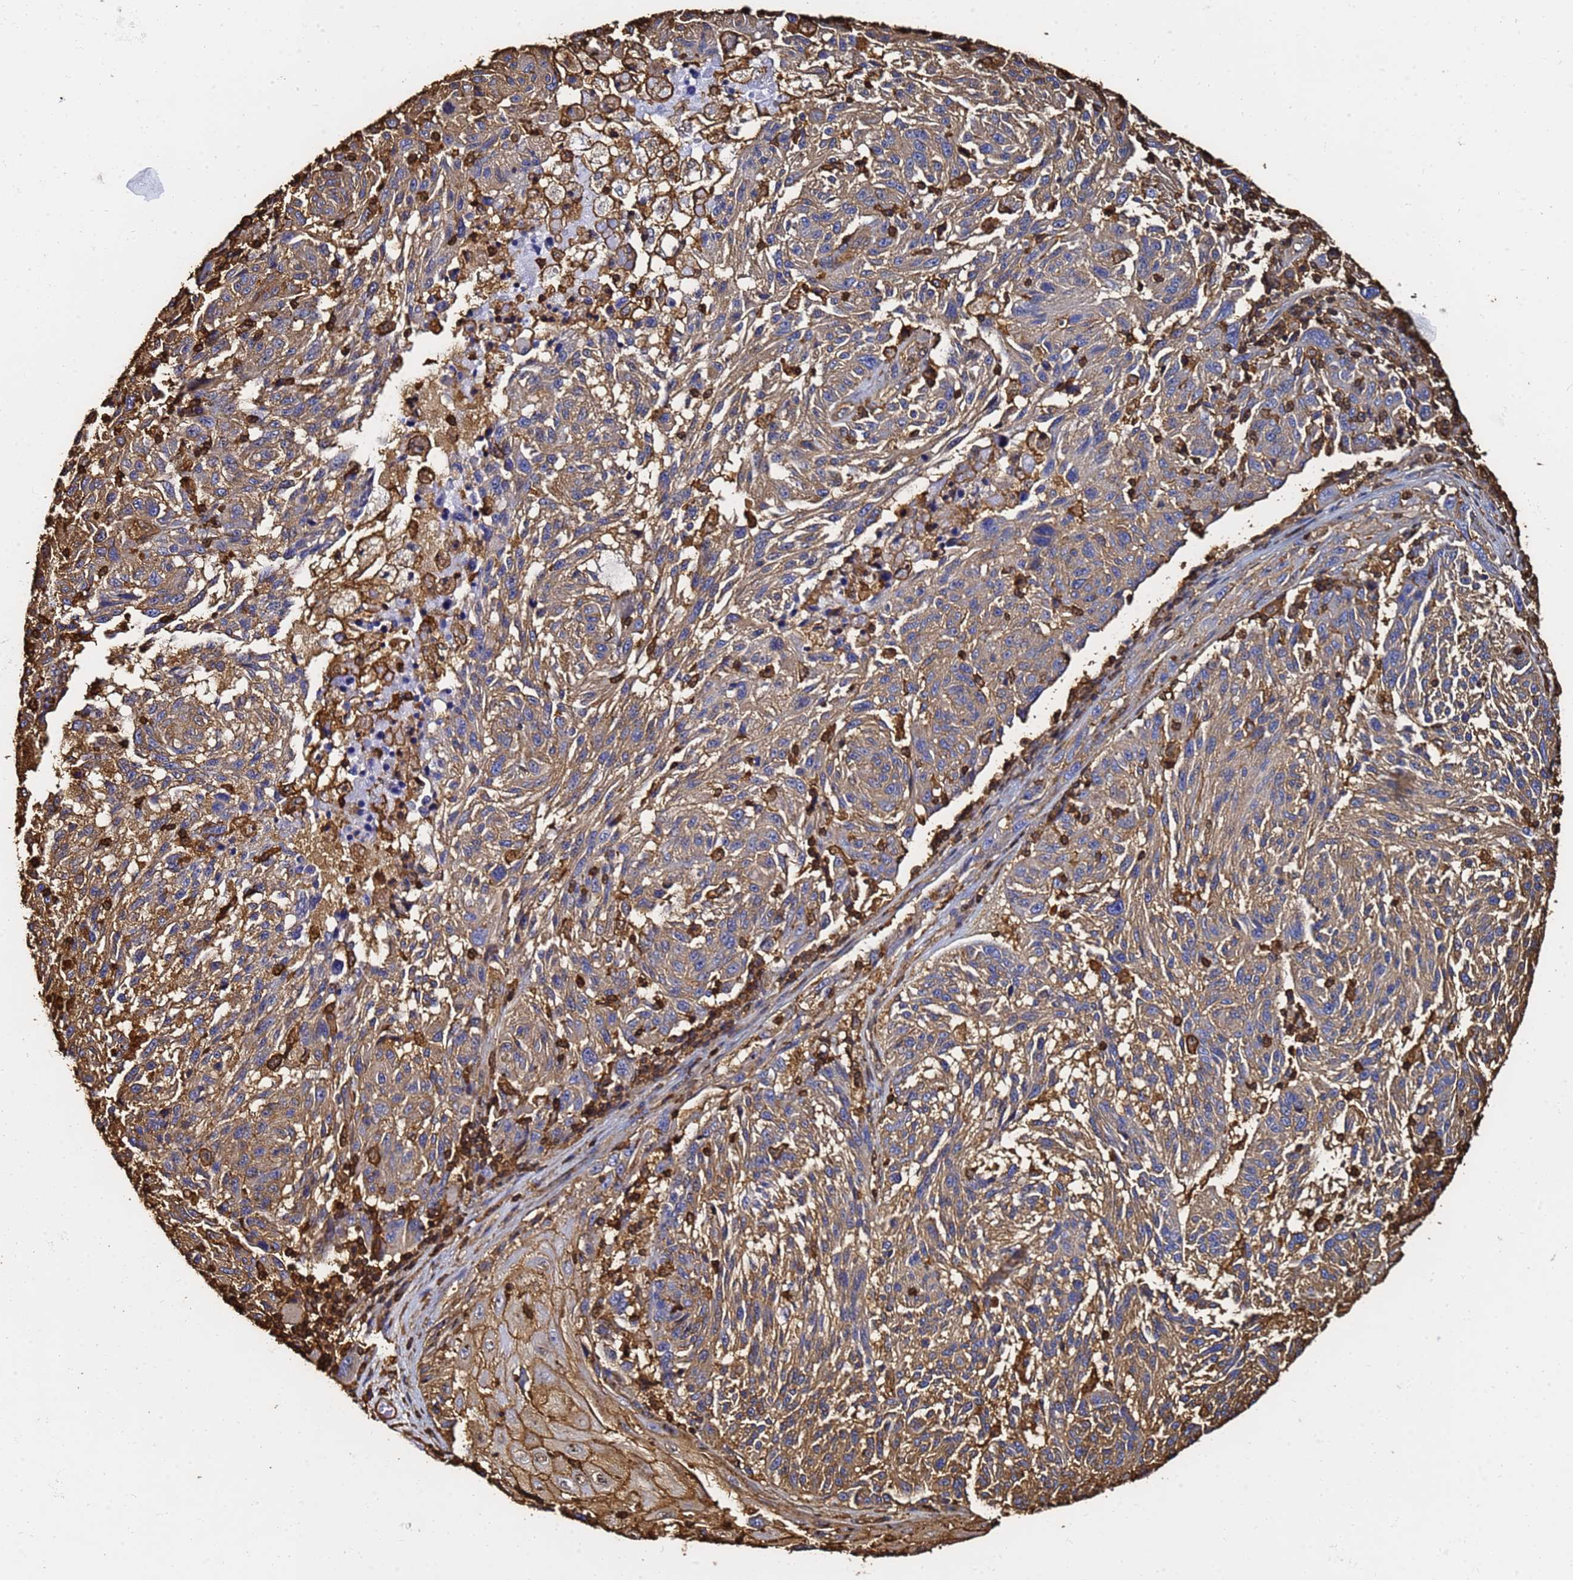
{"staining": {"intensity": "moderate", "quantity": ">75%", "location": "cytoplasmic/membranous"}, "tissue": "melanoma", "cell_type": "Tumor cells", "image_type": "cancer", "snomed": [{"axis": "morphology", "description": "Malignant melanoma, NOS"}, {"axis": "topography", "description": "Skin"}], "caption": "The micrograph displays staining of melanoma, revealing moderate cytoplasmic/membranous protein staining (brown color) within tumor cells. The staining was performed using DAB (3,3'-diaminobenzidine) to visualize the protein expression in brown, while the nuclei were stained in blue with hematoxylin (Magnification: 20x).", "gene": "ACTB", "patient": {"sex": "male", "age": 53}}